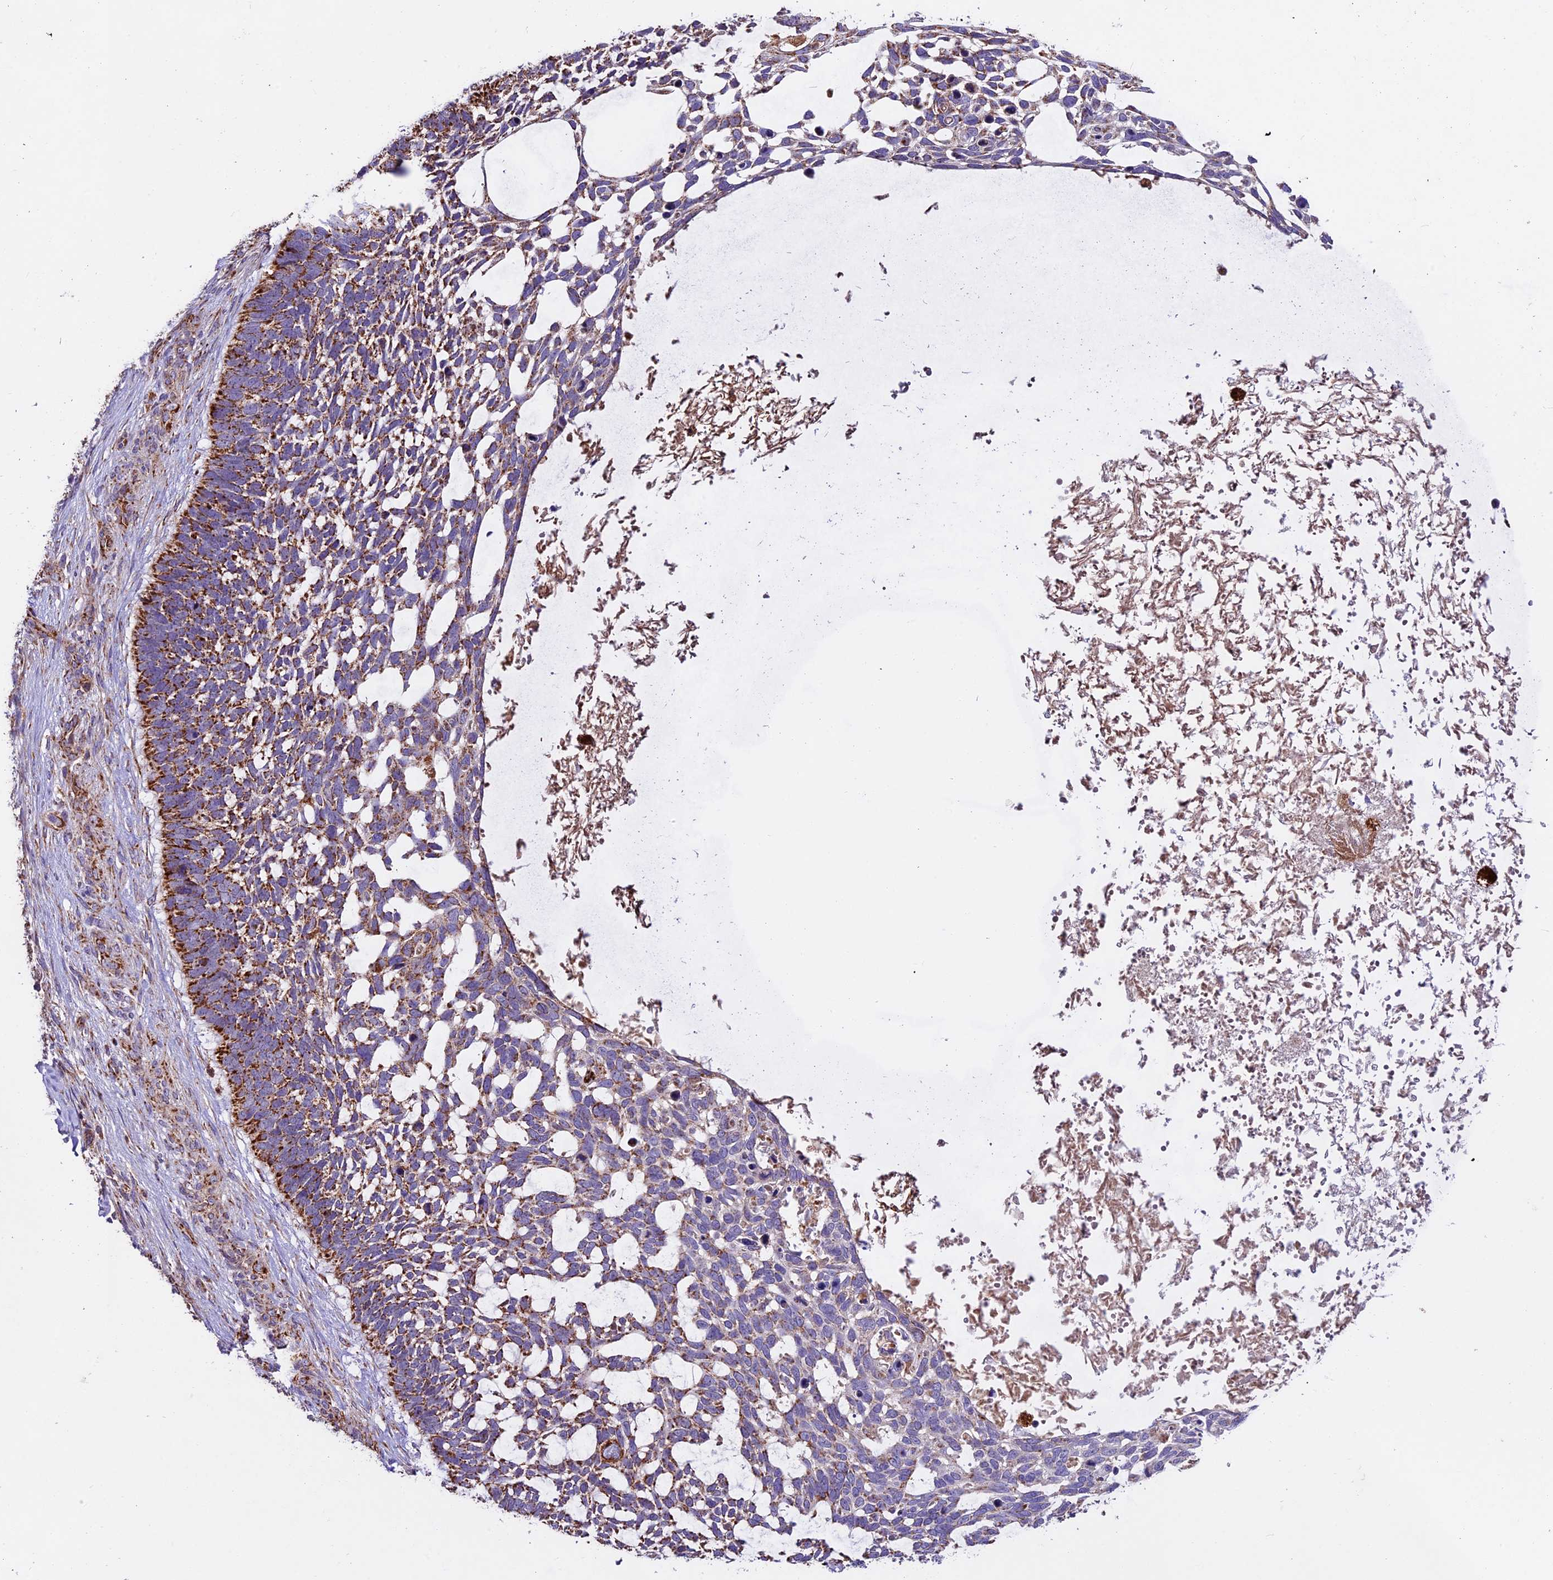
{"staining": {"intensity": "strong", "quantity": "25%-75%", "location": "cytoplasmic/membranous"}, "tissue": "skin cancer", "cell_type": "Tumor cells", "image_type": "cancer", "snomed": [{"axis": "morphology", "description": "Basal cell carcinoma"}, {"axis": "topography", "description": "Skin"}], "caption": "The histopathology image shows staining of skin cancer, revealing strong cytoplasmic/membranous protein staining (brown color) within tumor cells.", "gene": "NDUFA8", "patient": {"sex": "male", "age": 88}}